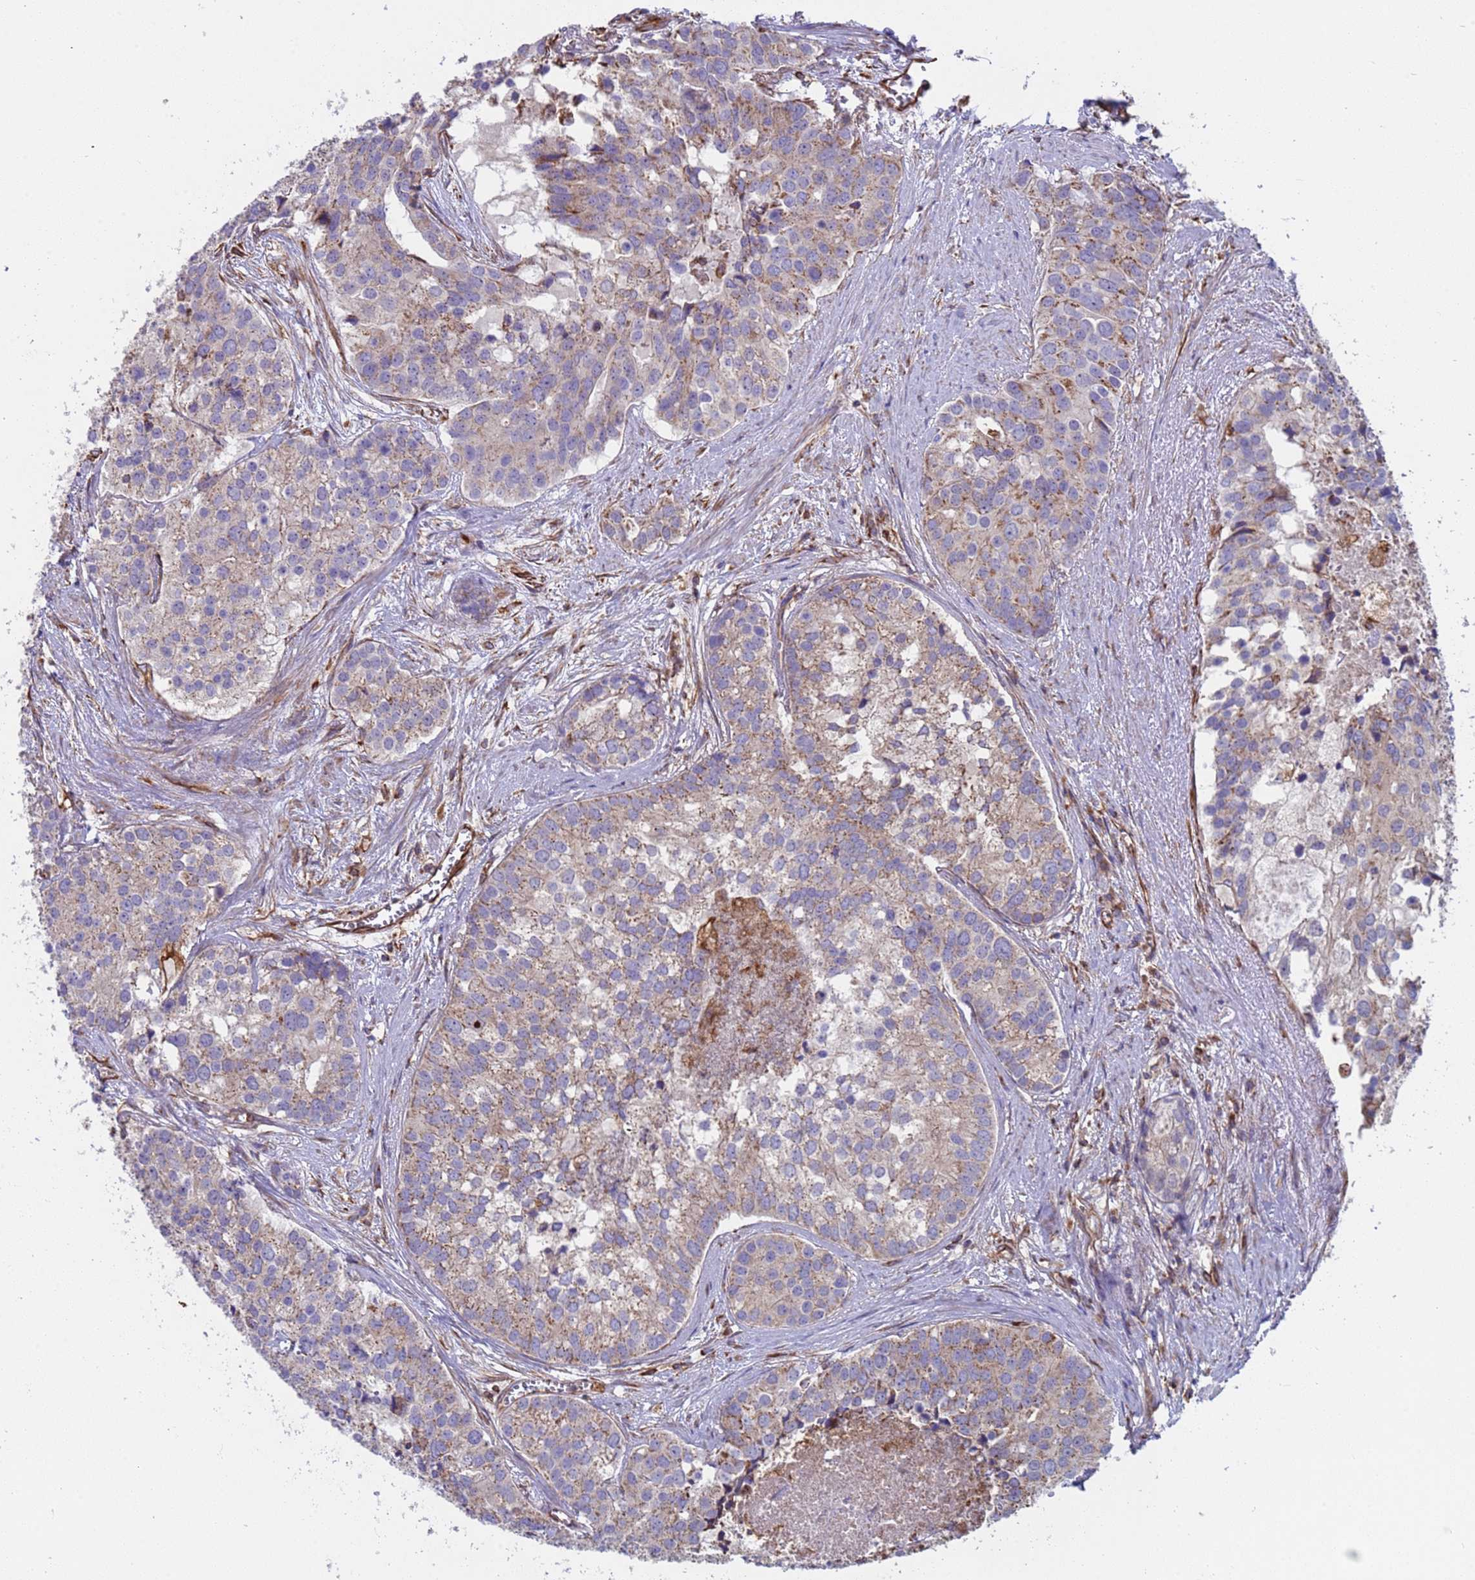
{"staining": {"intensity": "moderate", "quantity": ">75%", "location": "cytoplasmic/membranous"}, "tissue": "prostate cancer", "cell_type": "Tumor cells", "image_type": "cancer", "snomed": [{"axis": "morphology", "description": "Adenocarcinoma, High grade"}, {"axis": "topography", "description": "Prostate"}], "caption": "Immunohistochemistry image of high-grade adenocarcinoma (prostate) stained for a protein (brown), which reveals medium levels of moderate cytoplasmic/membranous staining in approximately >75% of tumor cells.", "gene": "NUDT12", "patient": {"sex": "male", "age": 62}}